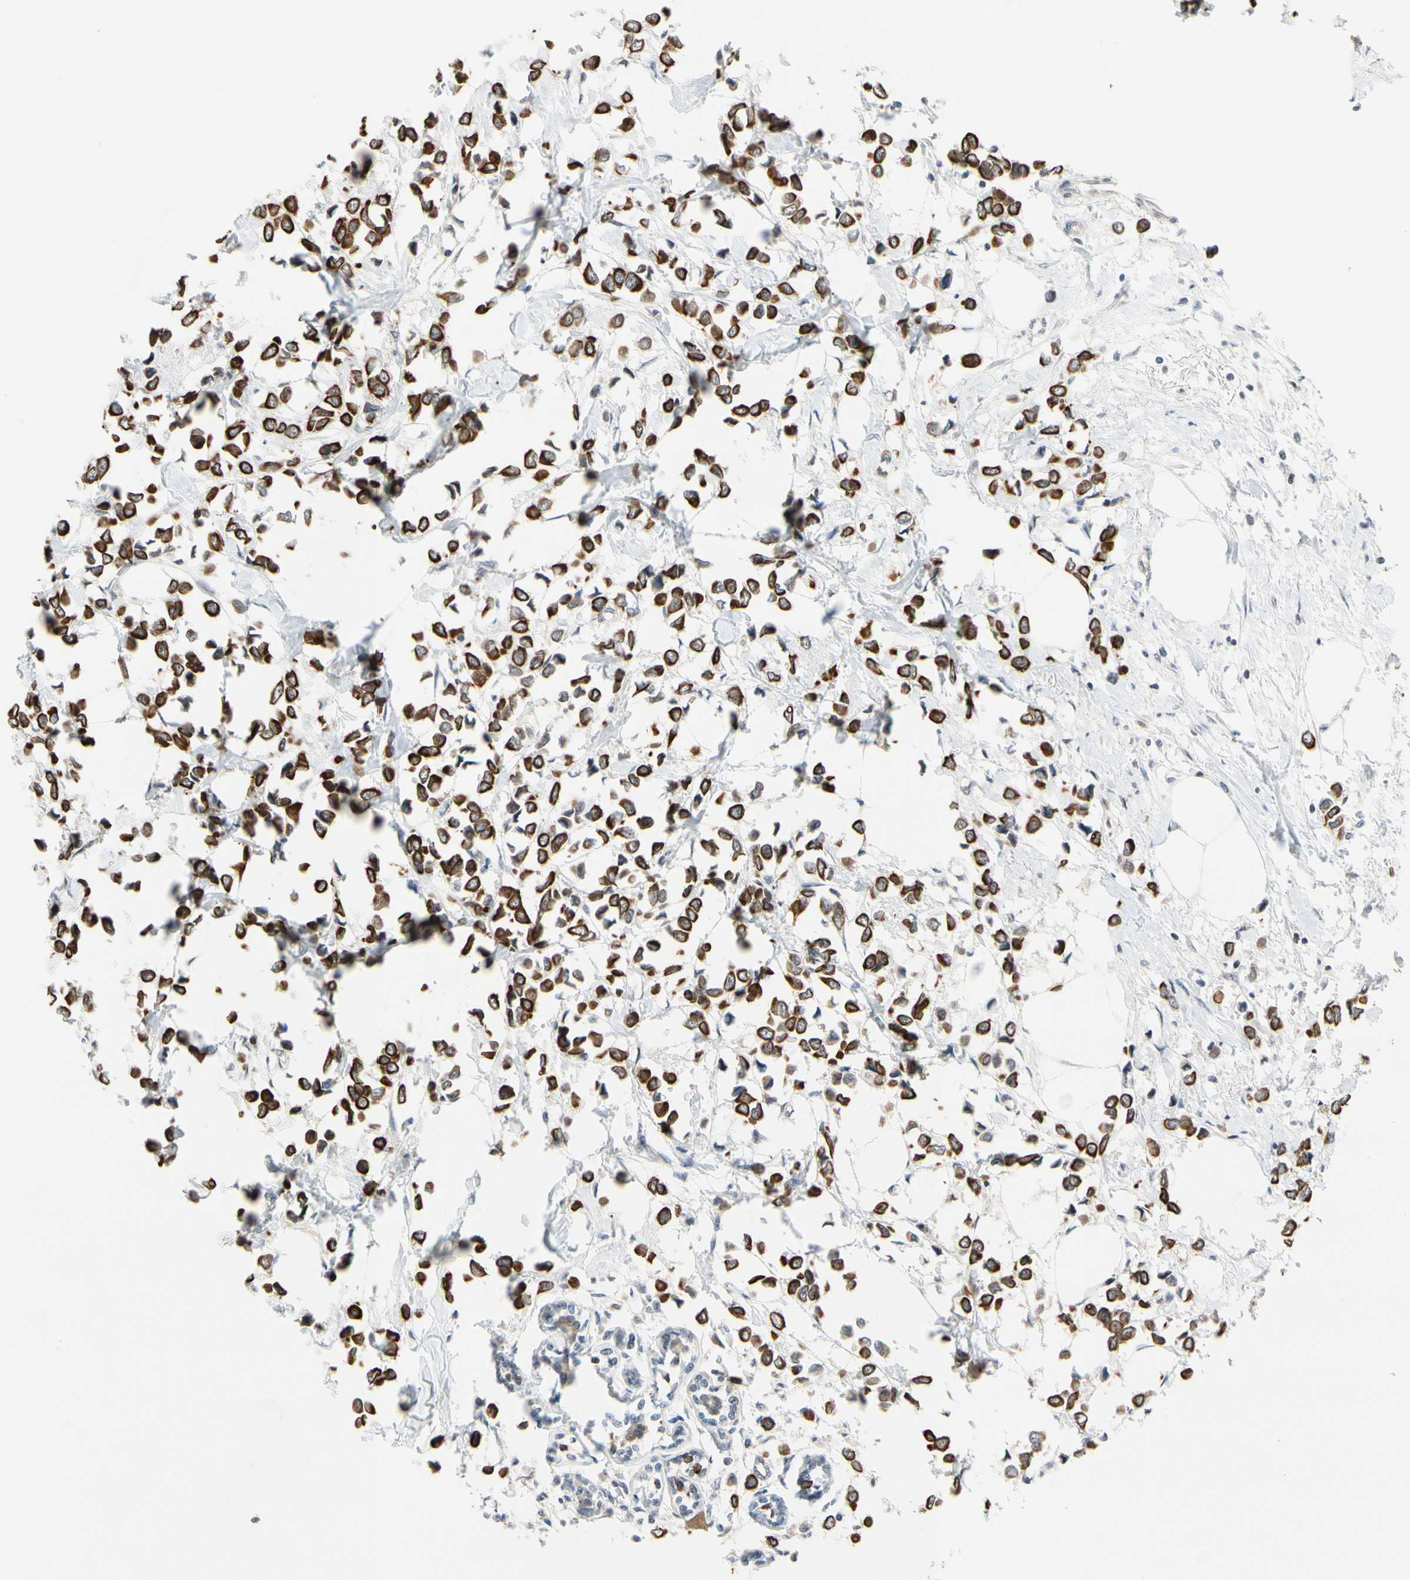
{"staining": {"intensity": "strong", "quantity": ">75%", "location": "cytoplasmic/membranous"}, "tissue": "breast cancer", "cell_type": "Tumor cells", "image_type": "cancer", "snomed": [{"axis": "morphology", "description": "Lobular carcinoma"}, {"axis": "topography", "description": "Breast"}], "caption": "Immunohistochemistry of human breast lobular carcinoma shows high levels of strong cytoplasmic/membranous positivity in approximately >75% of tumor cells.", "gene": "TAF12", "patient": {"sex": "female", "age": 51}}